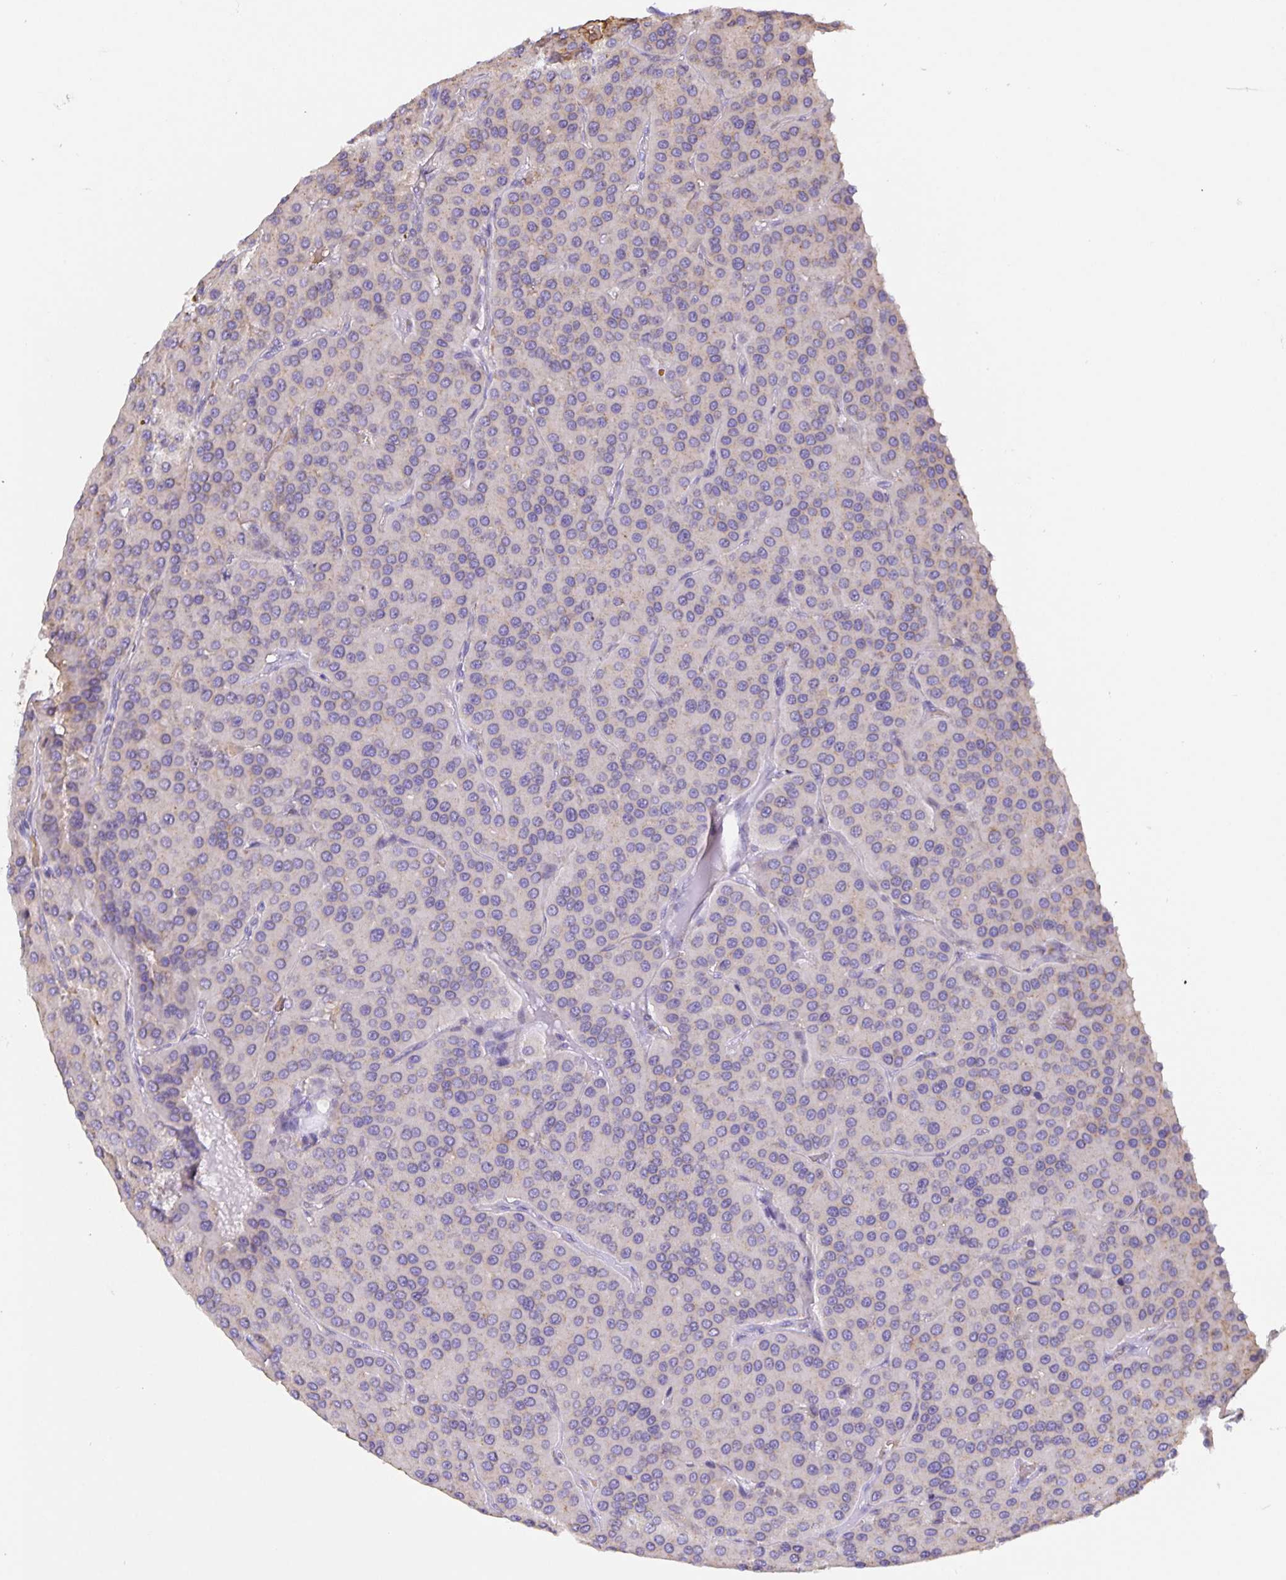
{"staining": {"intensity": "negative", "quantity": "none", "location": "none"}, "tissue": "parathyroid gland", "cell_type": "Glandular cells", "image_type": "normal", "snomed": [{"axis": "morphology", "description": "Normal tissue, NOS"}, {"axis": "morphology", "description": "Adenoma, NOS"}, {"axis": "topography", "description": "Parathyroid gland"}], "caption": "IHC of unremarkable human parathyroid gland exhibits no staining in glandular cells.", "gene": "TMEM71", "patient": {"sex": "female", "age": 86}}